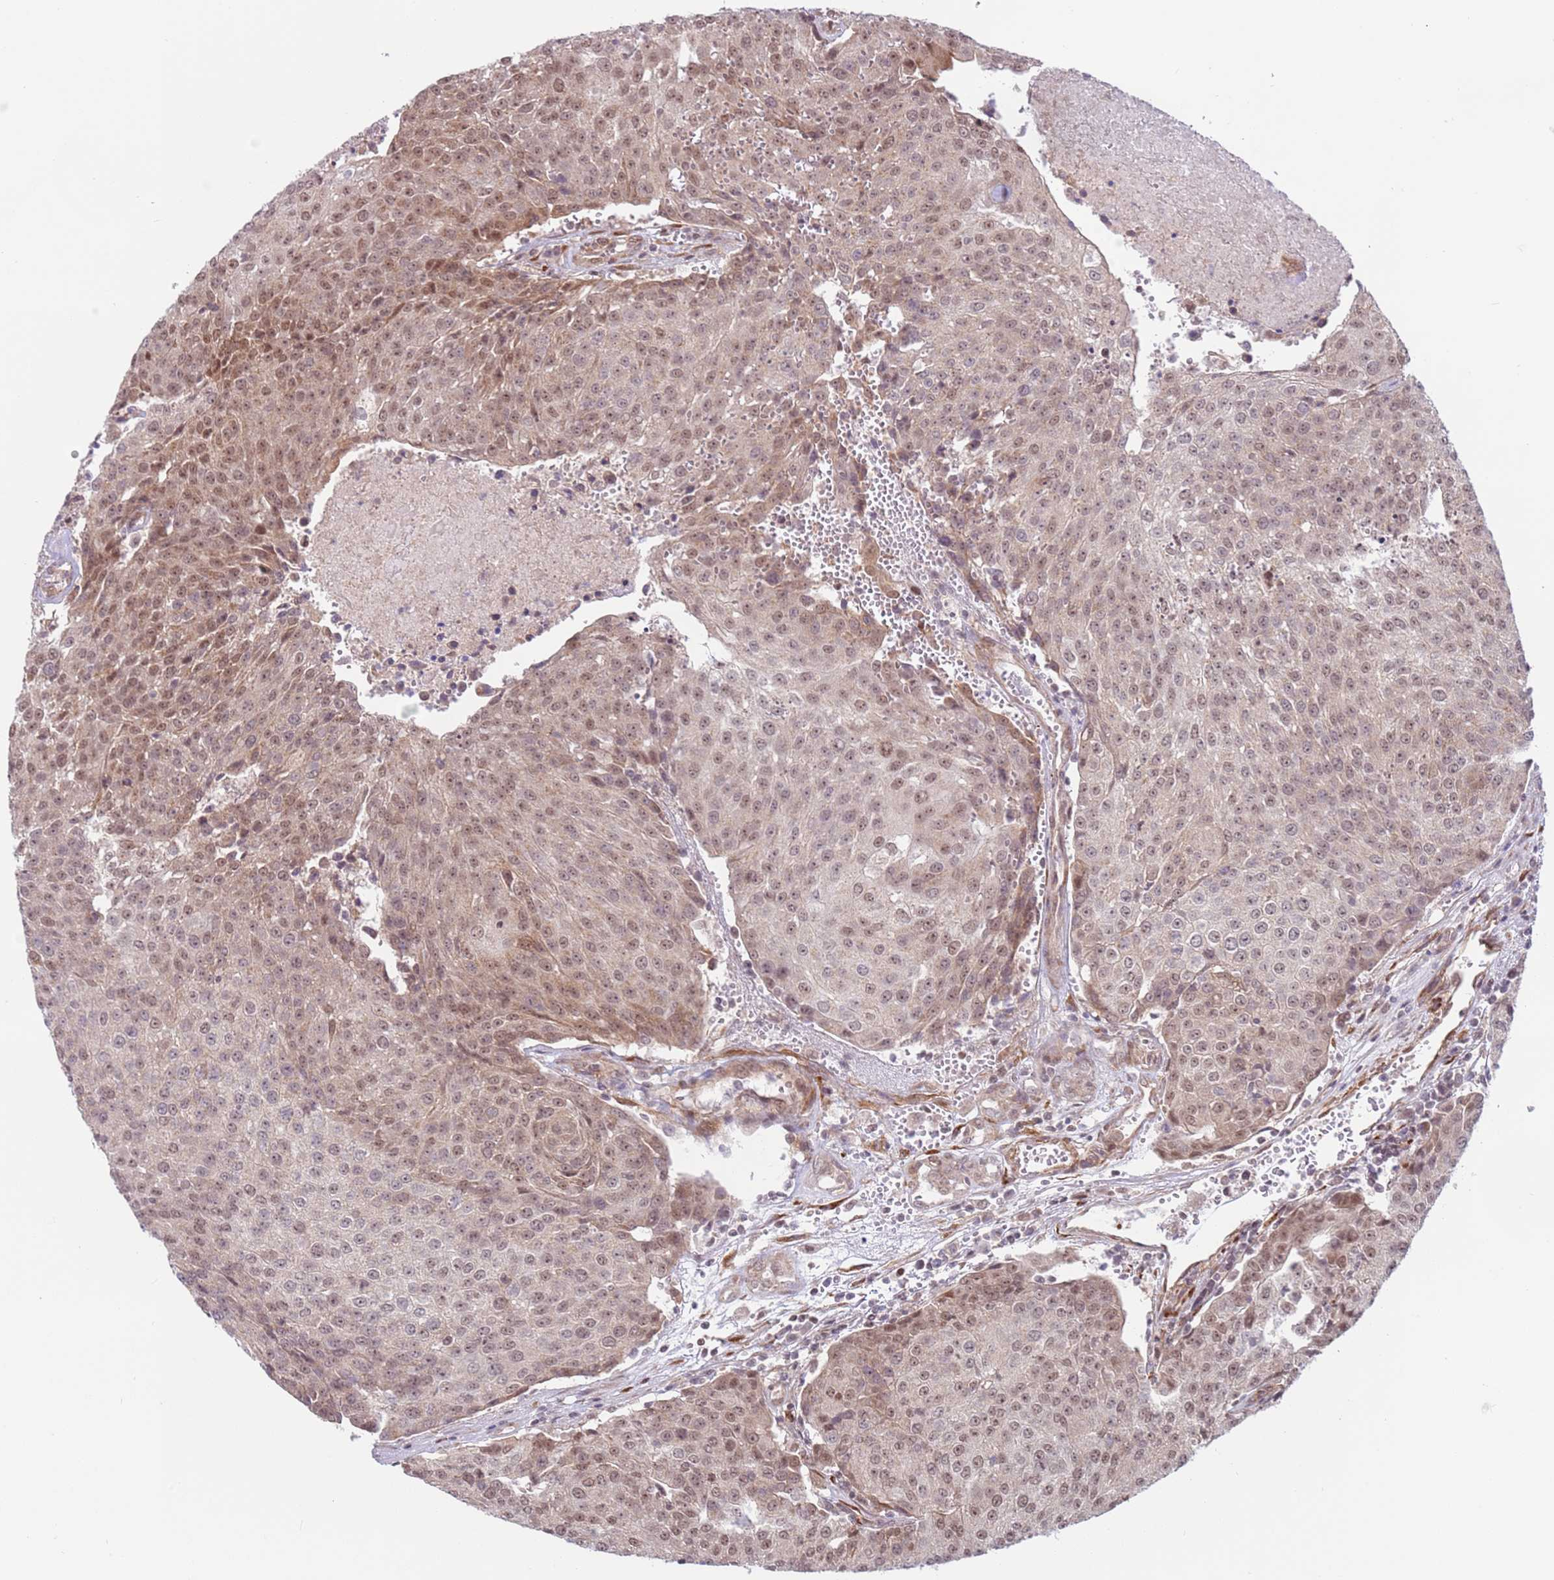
{"staining": {"intensity": "weak", "quantity": ">75%", "location": "nuclear"}, "tissue": "urothelial cancer", "cell_type": "Tumor cells", "image_type": "cancer", "snomed": [{"axis": "morphology", "description": "Urothelial carcinoma, High grade"}, {"axis": "topography", "description": "Urinary bladder"}], "caption": "Weak nuclear protein staining is seen in approximately >75% of tumor cells in urothelial cancer. Nuclei are stained in blue.", "gene": "DCAF4", "patient": {"sex": "female", "age": 85}}